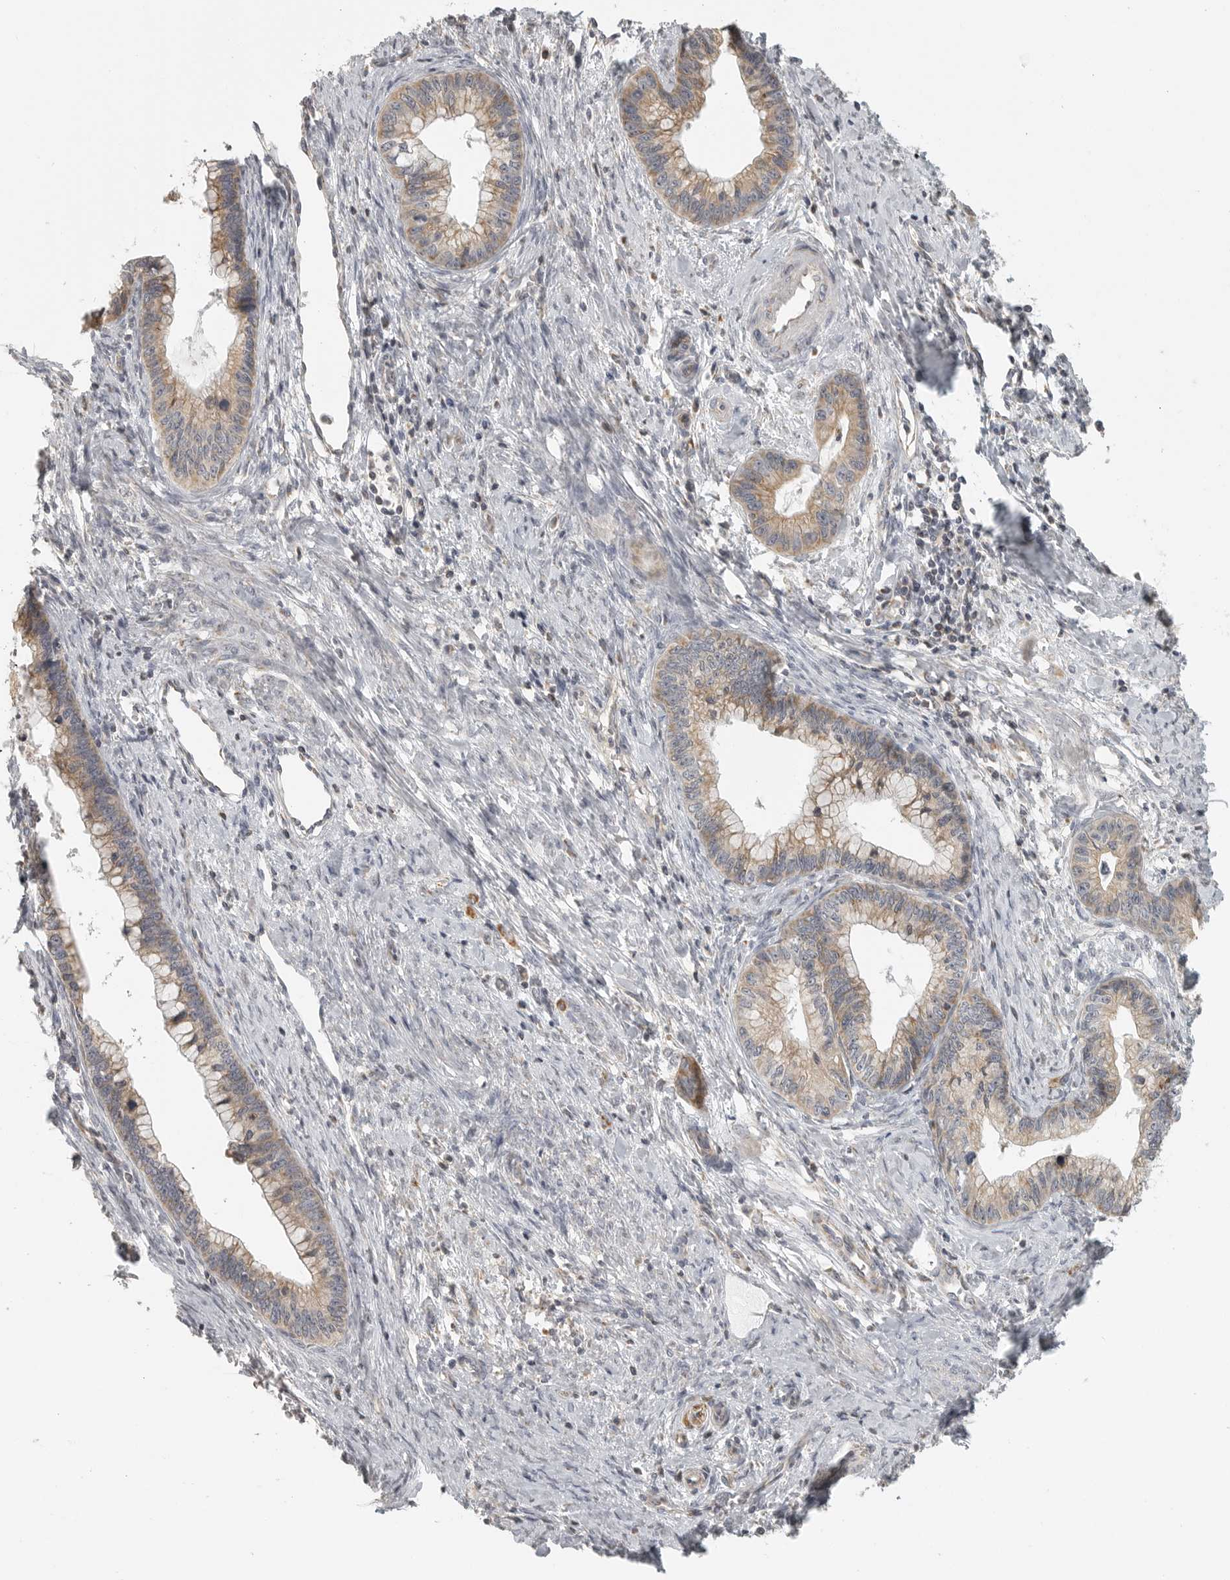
{"staining": {"intensity": "weak", "quantity": ">75%", "location": "cytoplasmic/membranous"}, "tissue": "cervical cancer", "cell_type": "Tumor cells", "image_type": "cancer", "snomed": [{"axis": "morphology", "description": "Adenocarcinoma, NOS"}, {"axis": "topography", "description": "Cervix"}], "caption": "Cervical cancer was stained to show a protein in brown. There is low levels of weak cytoplasmic/membranous staining in approximately >75% of tumor cells.", "gene": "RXFP3", "patient": {"sex": "female", "age": 44}}